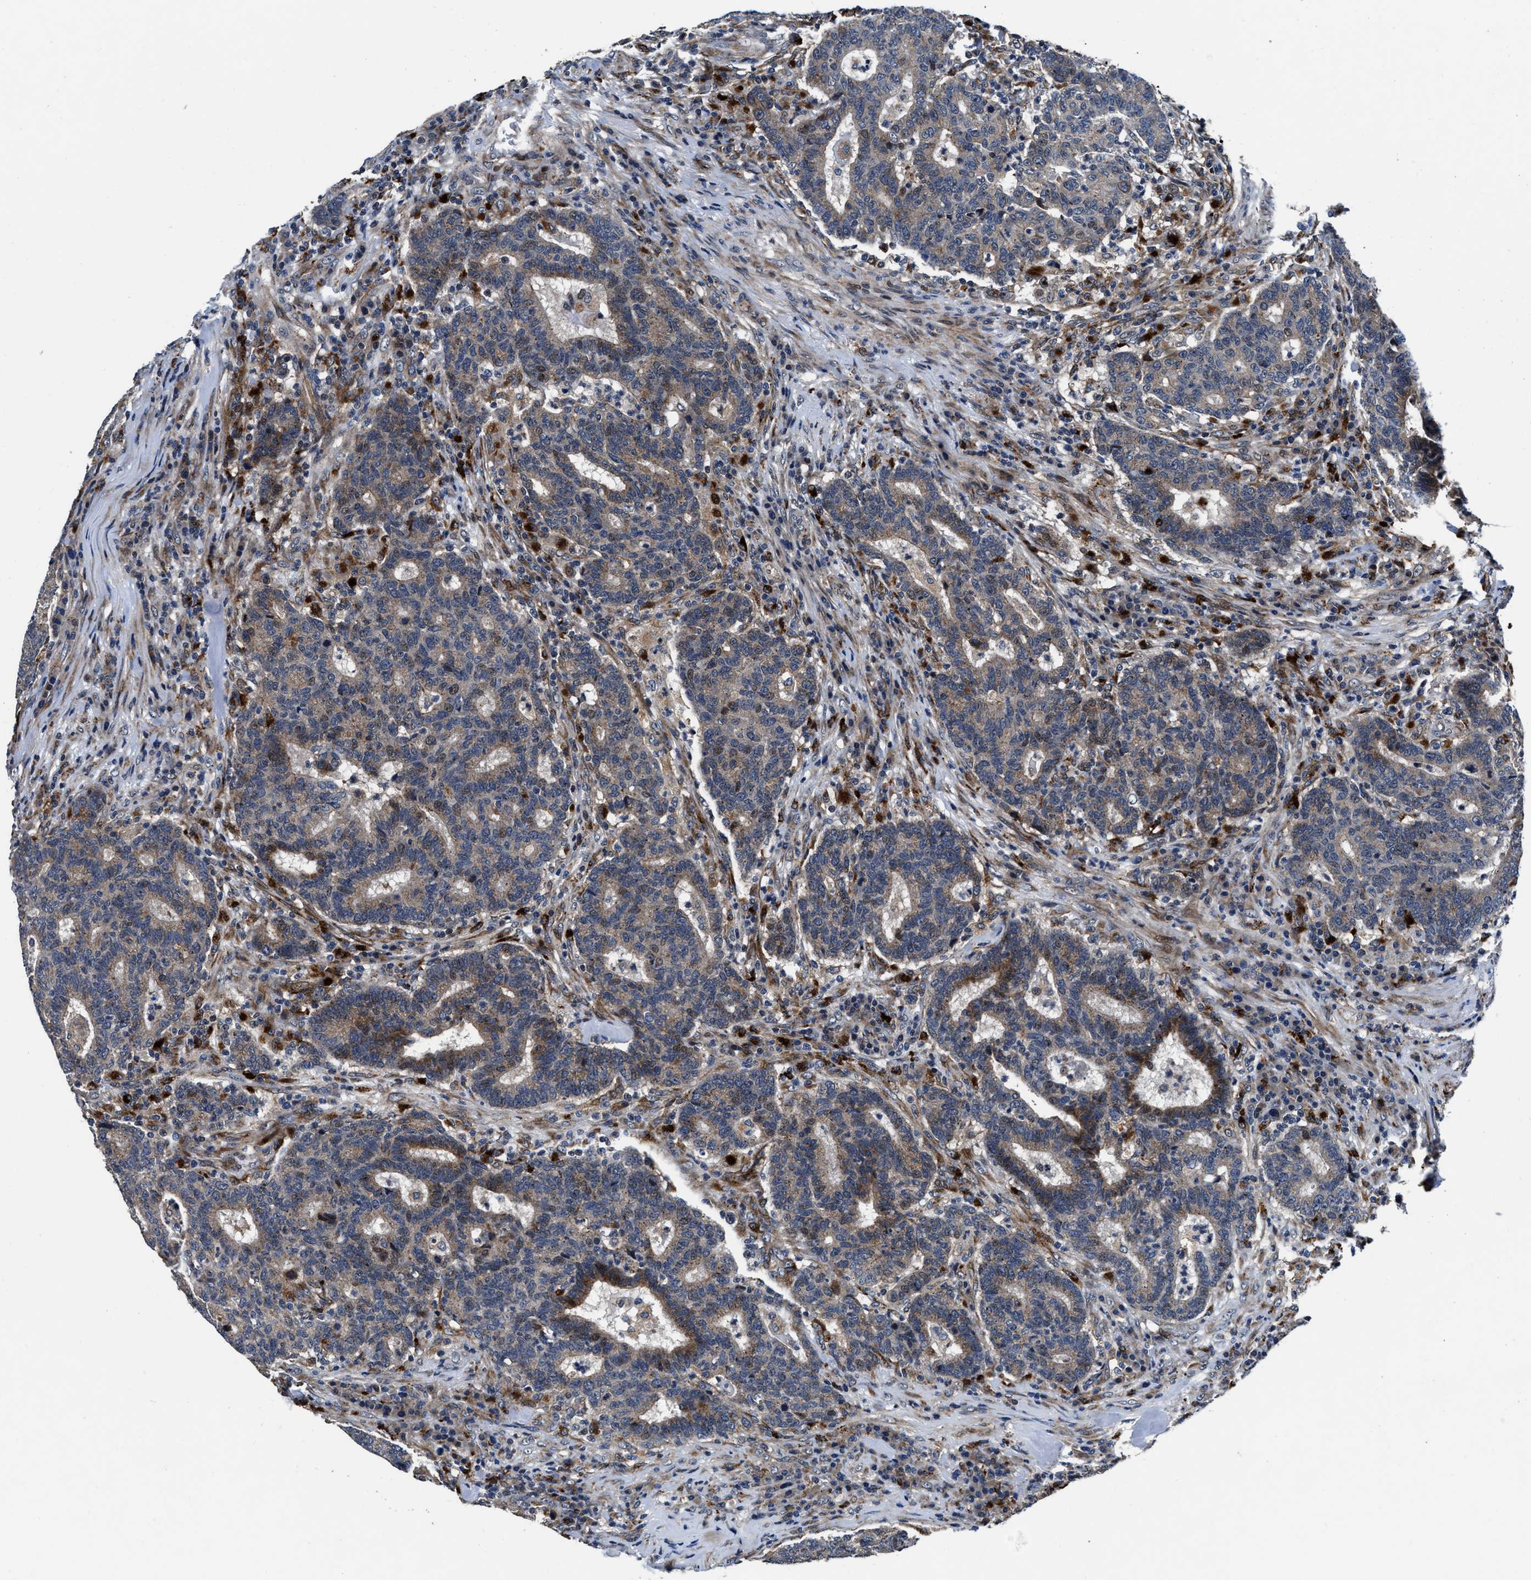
{"staining": {"intensity": "weak", "quantity": "25%-75%", "location": "cytoplasmic/membranous"}, "tissue": "colorectal cancer", "cell_type": "Tumor cells", "image_type": "cancer", "snomed": [{"axis": "morphology", "description": "Adenocarcinoma, NOS"}, {"axis": "topography", "description": "Colon"}], "caption": "This is a histology image of immunohistochemistry staining of adenocarcinoma (colorectal), which shows weak expression in the cytoplasmic/membranous of tumor cells.", "gene": "C2orf66", "patient": {"sex": "female", "age": 75}}